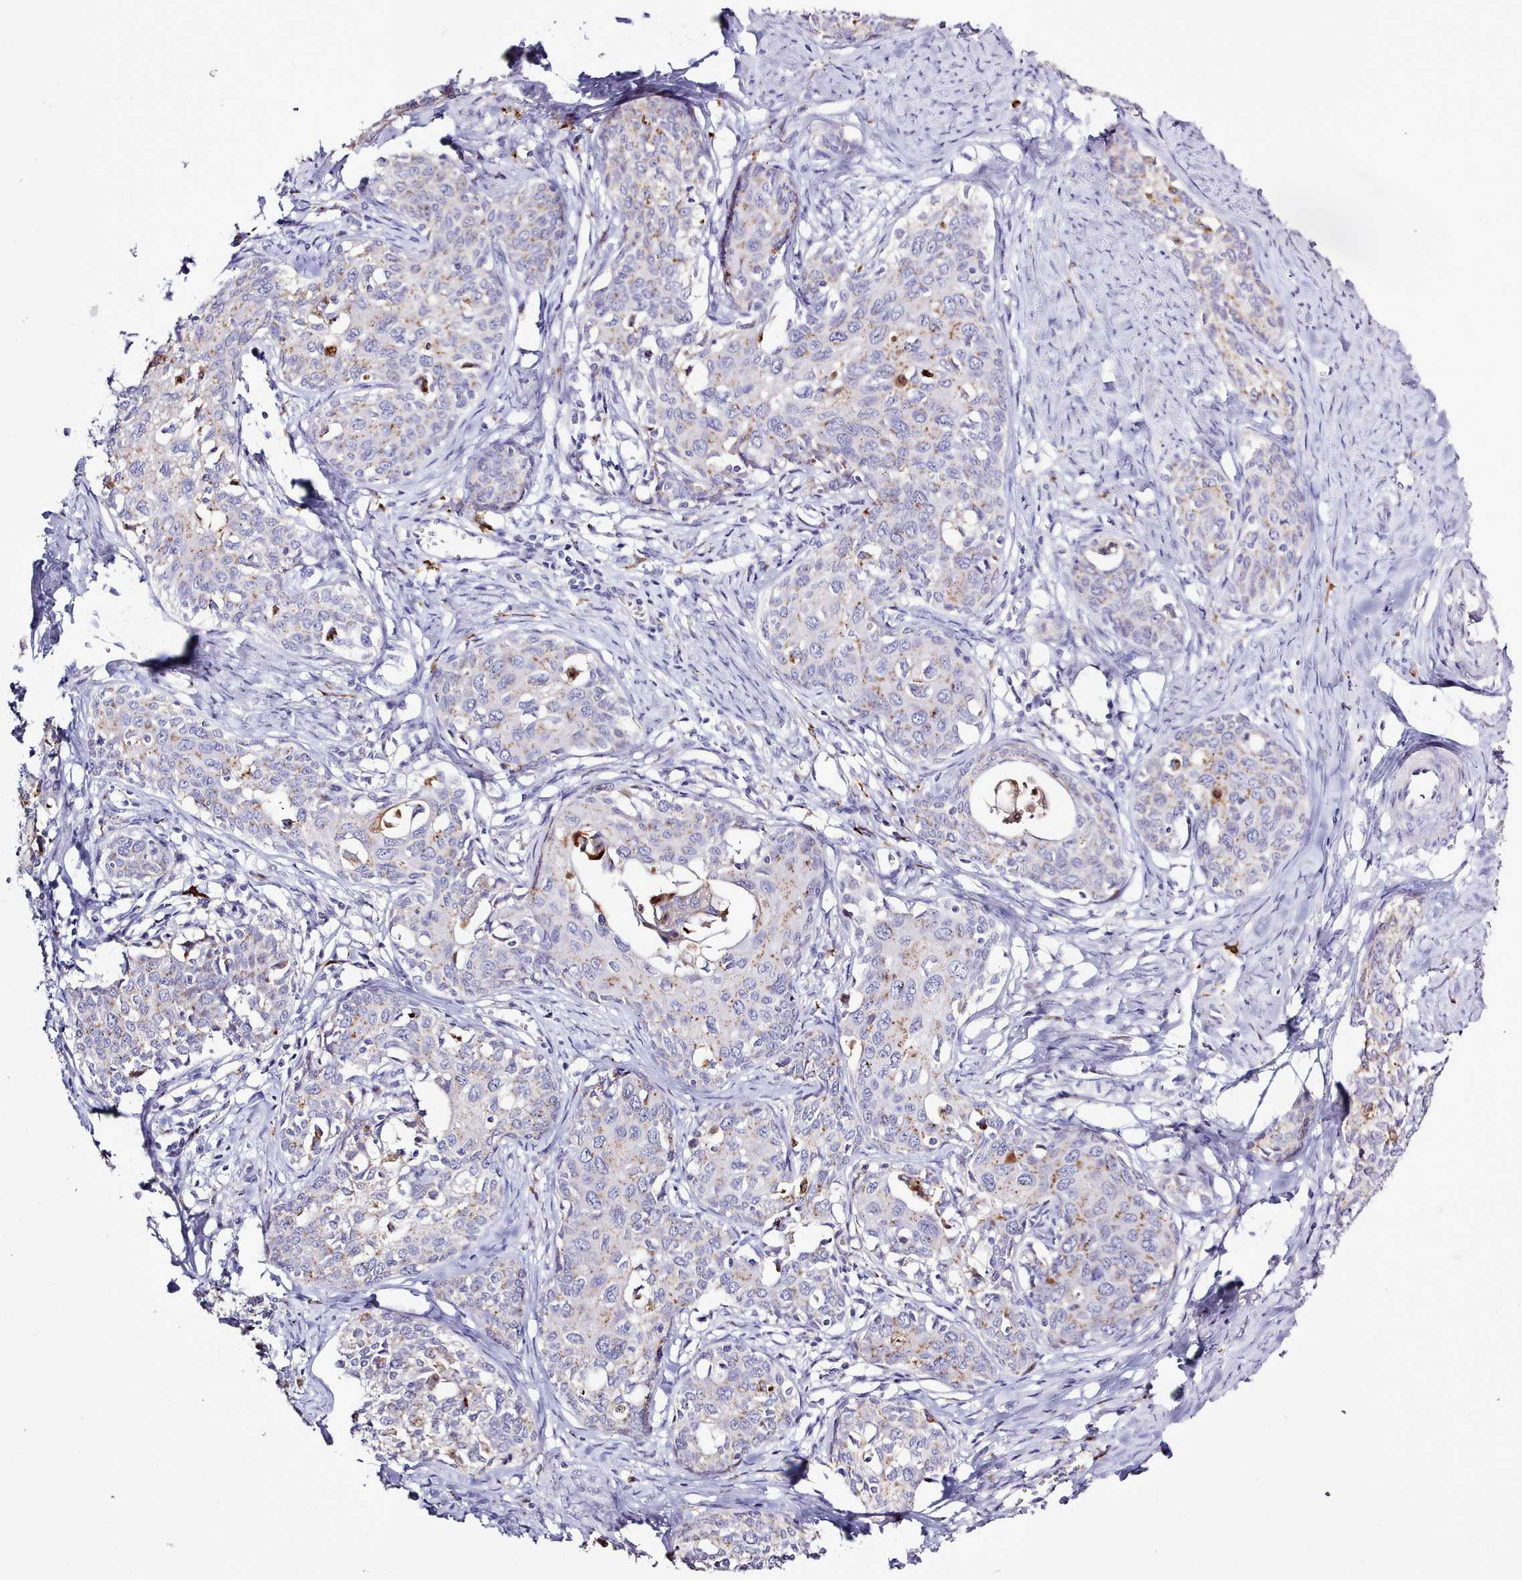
{"staining": {"intensity": "moderate", "quantity": "25%-75%", "location": "cytoplasmic/membranous"}, "tissue": "cervical cancer", "cell_type": "Tumor cells", "image_type": "cancer", "snomed": [{"axis": "morphology", "description": "Squamous cell carcinoma, NOS"}, {"axis": "morphology", "description": "Adenocarcinoma, NOS"}, {"axis": "topography", "description": "Cervix"}], "caption": "This micrograph reveals IHC staining of human cervical cancer, with medium moderate cytoplasmic/membranous staining in approximately 25%-75% of tumor cells.", "gene": "SRD5A1", "patient": {"sex": "female", "age": 52}}